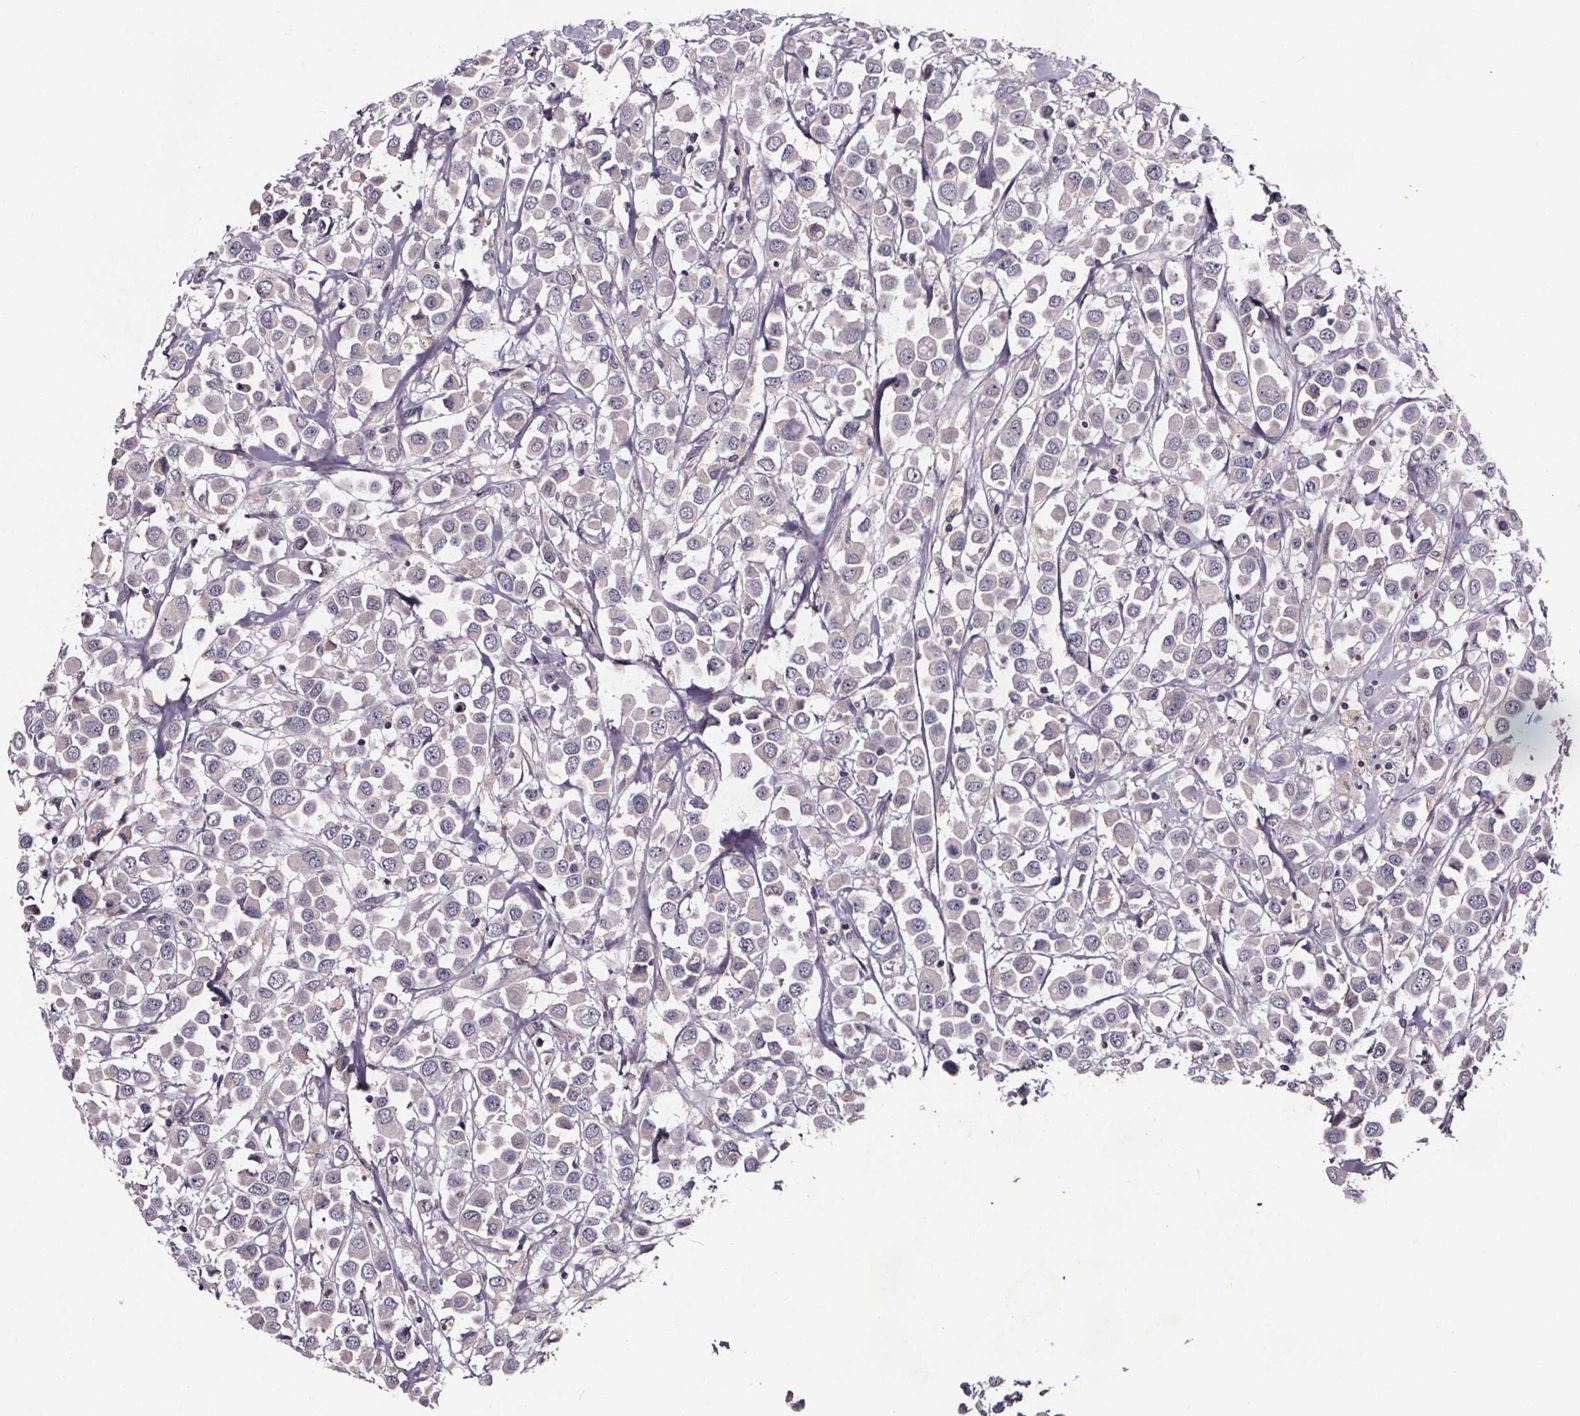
{"staining": {"intensity": "negative", "quantity": "none", "location": "none"}, "tissue": "breast cancer", "cell_type": "Tumor cells", "image_type": "cancer", "snomed": [{"axis": "morphology", "description": "Duct carcinoma"}, {"axis": "topography", "description": "Breast"}], "caption": "This micrograph is of breast cancer (invasive ductal carcinoma) stained with immunohistochemistry (IHC) to label a protein in brown with the nuclei are counter-stained blue. There is no positivity in tumor cells. Nuclei are stained in blue.", "gene": "NPHP4", "patient": {"sex": "female", "age": 61}}